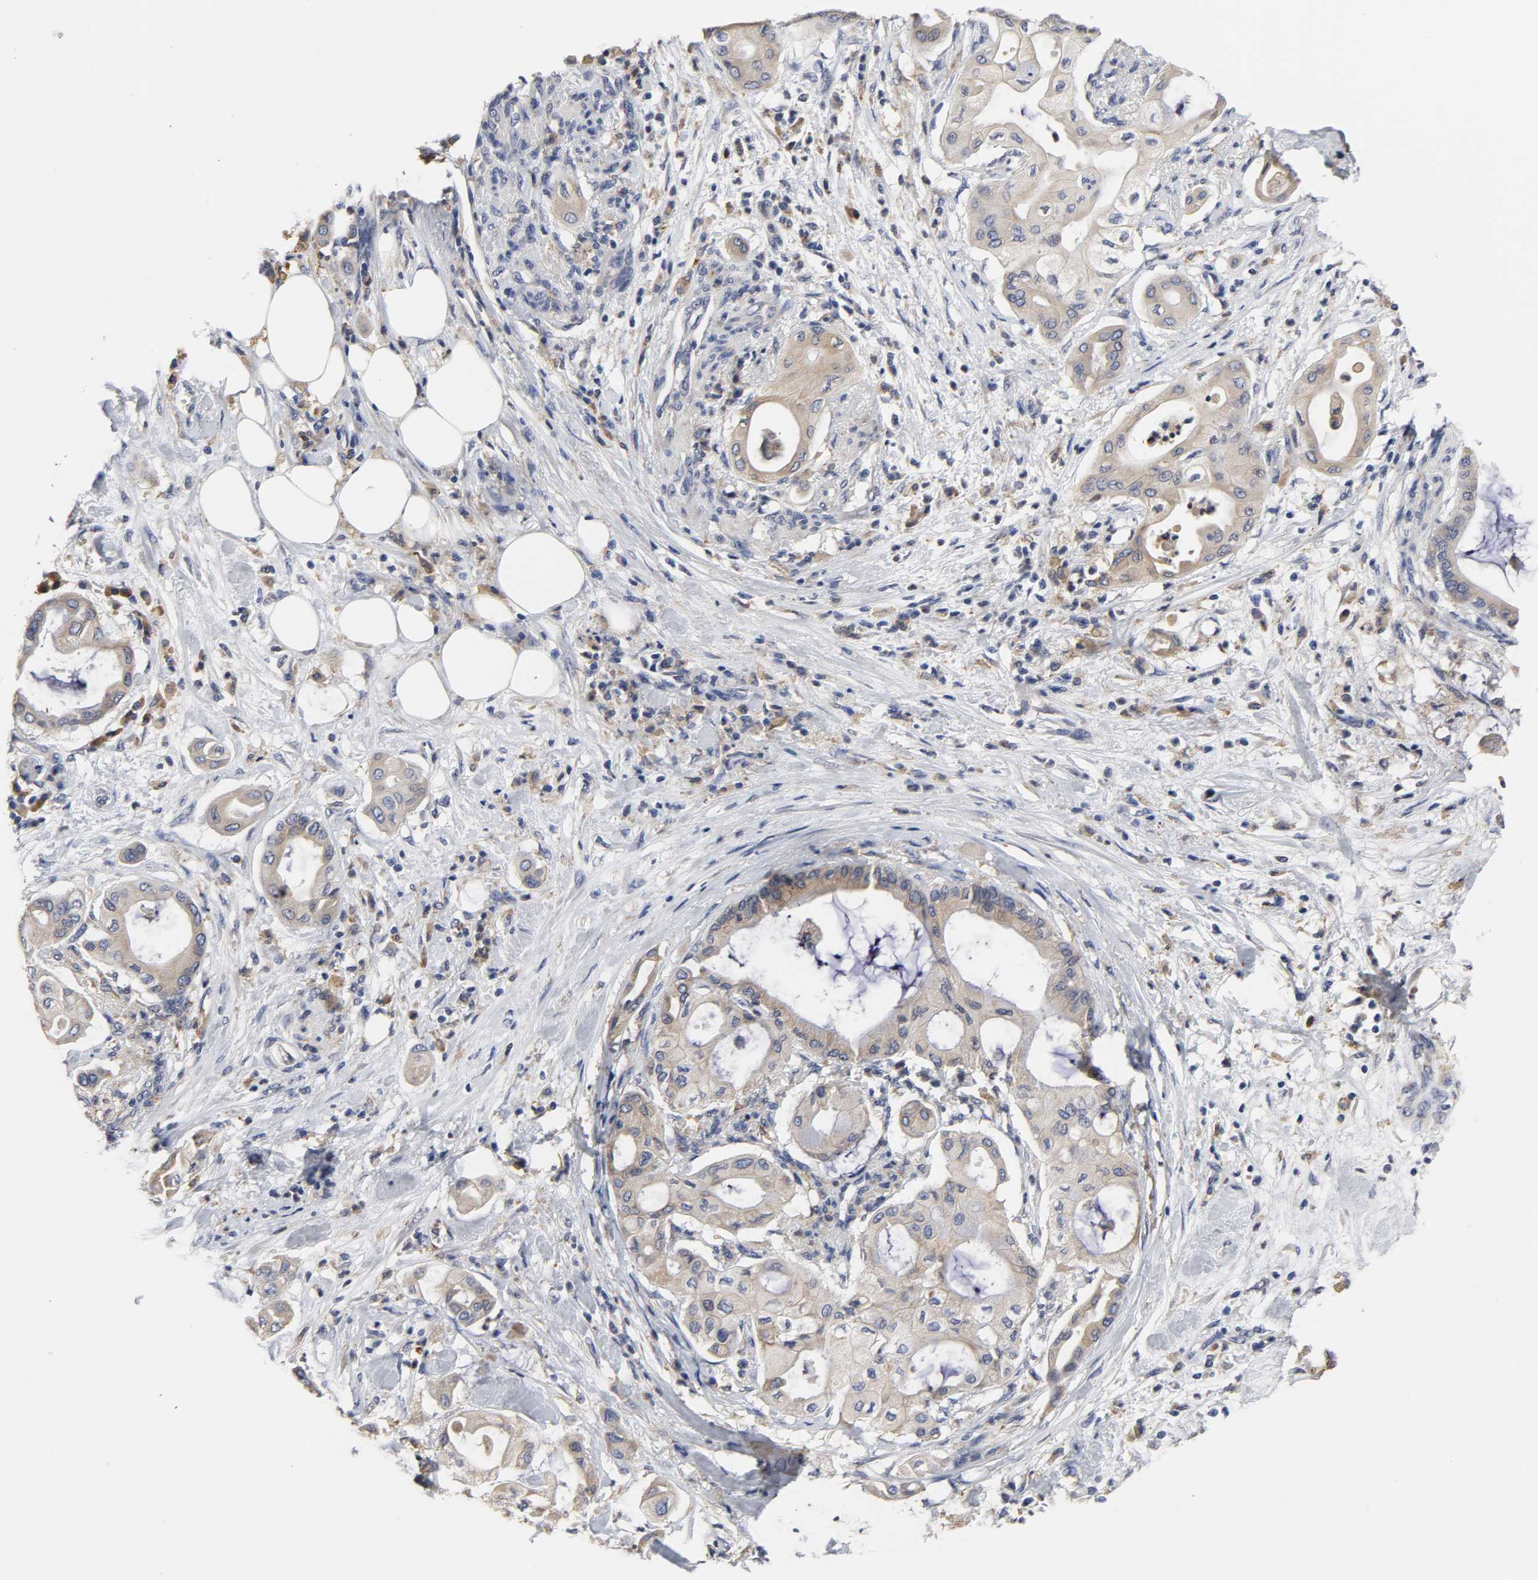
{"staining": {"intensity": "weak", "quantity": ">75%", "location": "cytoplasmic/membranous"}, "tissue": "pancreatic cancer", "cell_type": "Tumor cells", "image_type": "cancer", "snomed": [{"axis": "morphology", "description": "Adenocarcinoma, NOS"}, {"axis": "morphology", "description": "Adenocarcinoma, metastatic, NOS"}, {"axis": "topography", "description": "Lymph node"}, {"axis": "topography", "description": "Pancreas"}, {"axis": "topography", "description": "Duodenum"}], "caption": "Weak cytoplasmic/membranous protein positivity is present in about >75% of tumor cells in adenocarcinoma (pancreatic).", "gene": "HCK", "patient": {"sex": "female", "age": 64}}